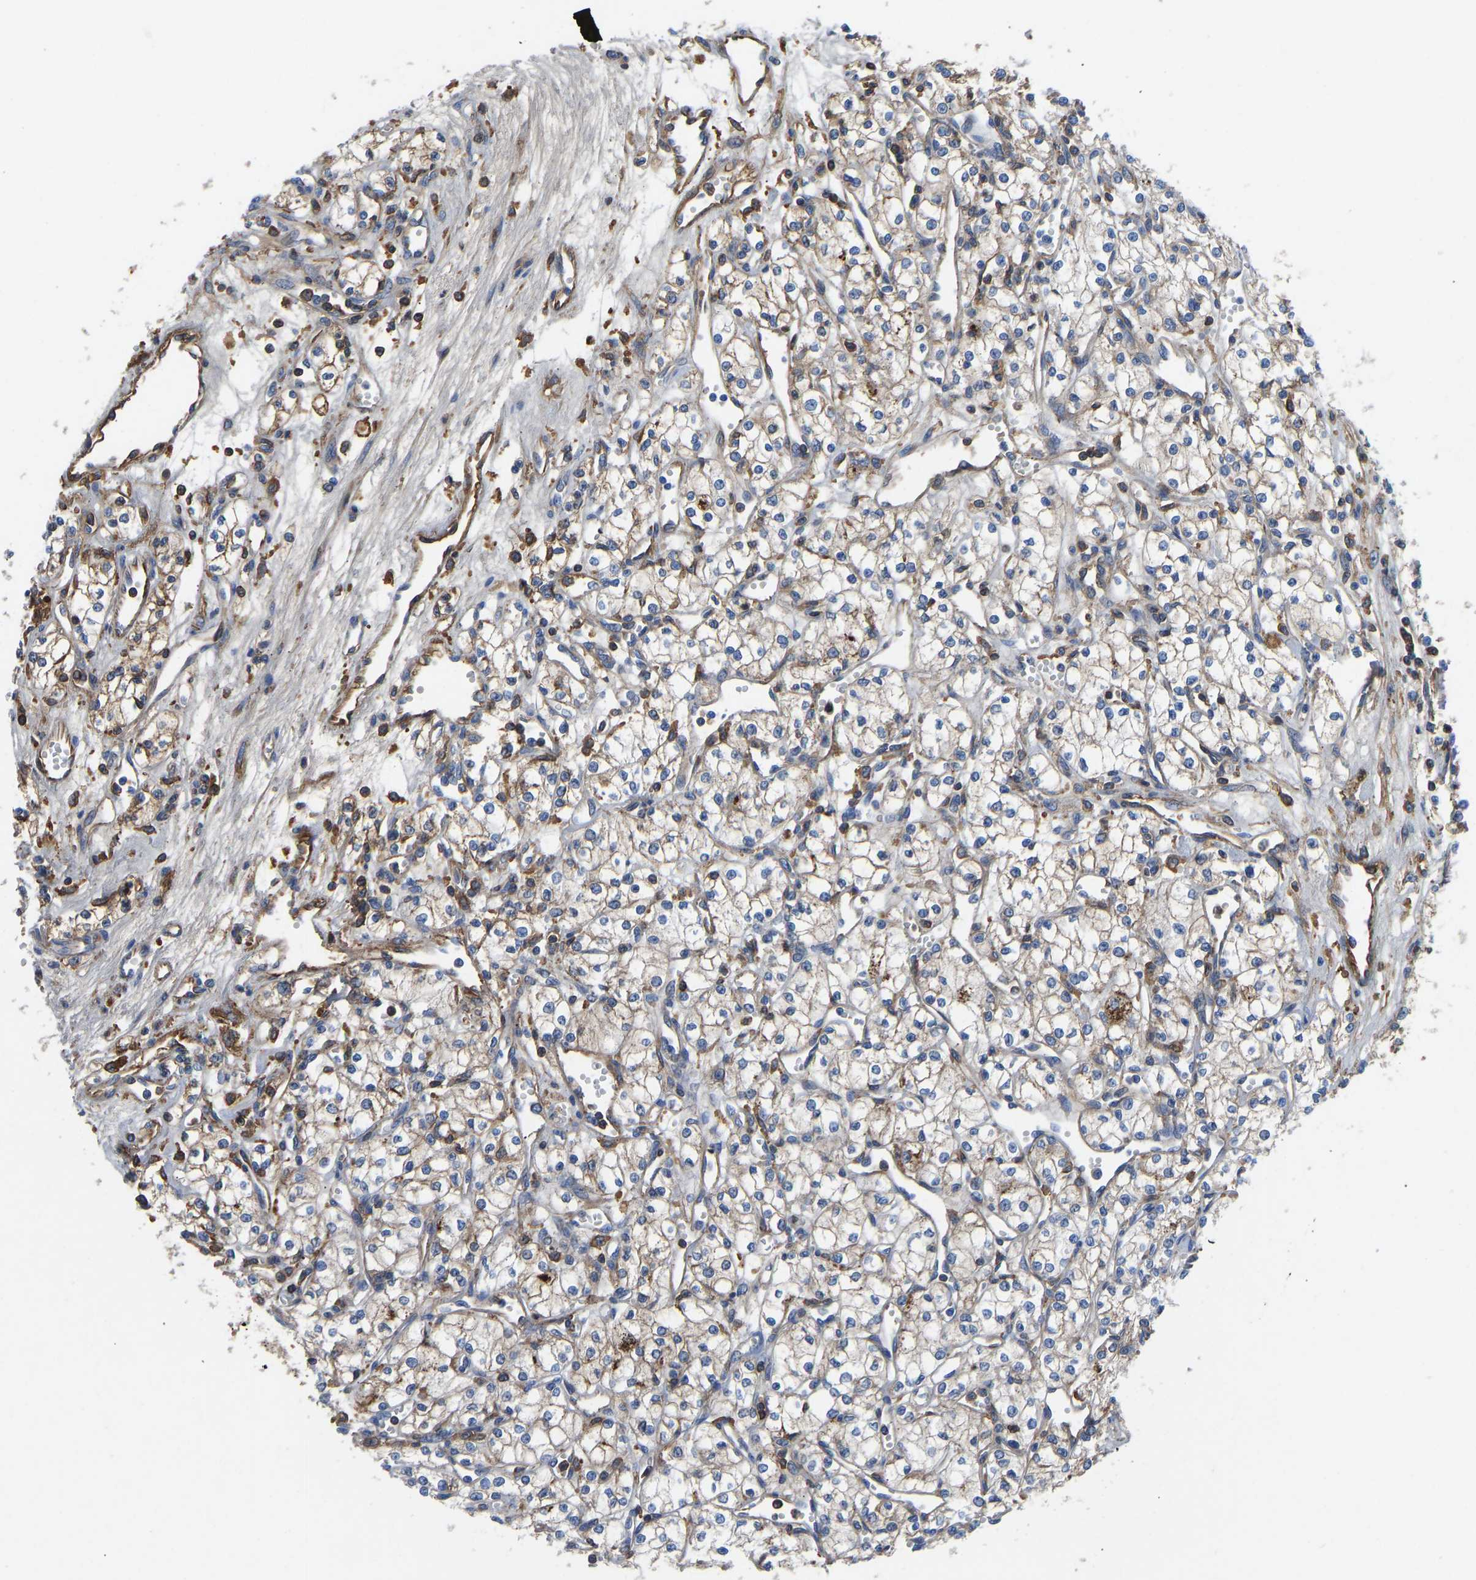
{"staining": {"intensity": "moderate", "quantity": ">75%", "location": "cytoplasmic/membranous"}, "tissue": "renal cancer", "cell_type": "Tumor cells", "image_type": "cancer", "snomed": [{"axis": "morphology", "description": "Adenocarcinoma, NOS"}, {"axis": "topography", "description": "Kidney"}], "caption": "Renal cancer stained with a brown dye reveals moderate cytoplasmic/membranous positive expression in approximately >75% of tumor cells.", "gene": "HSPG2", "patient": {"sex": "male", "age": 59}}